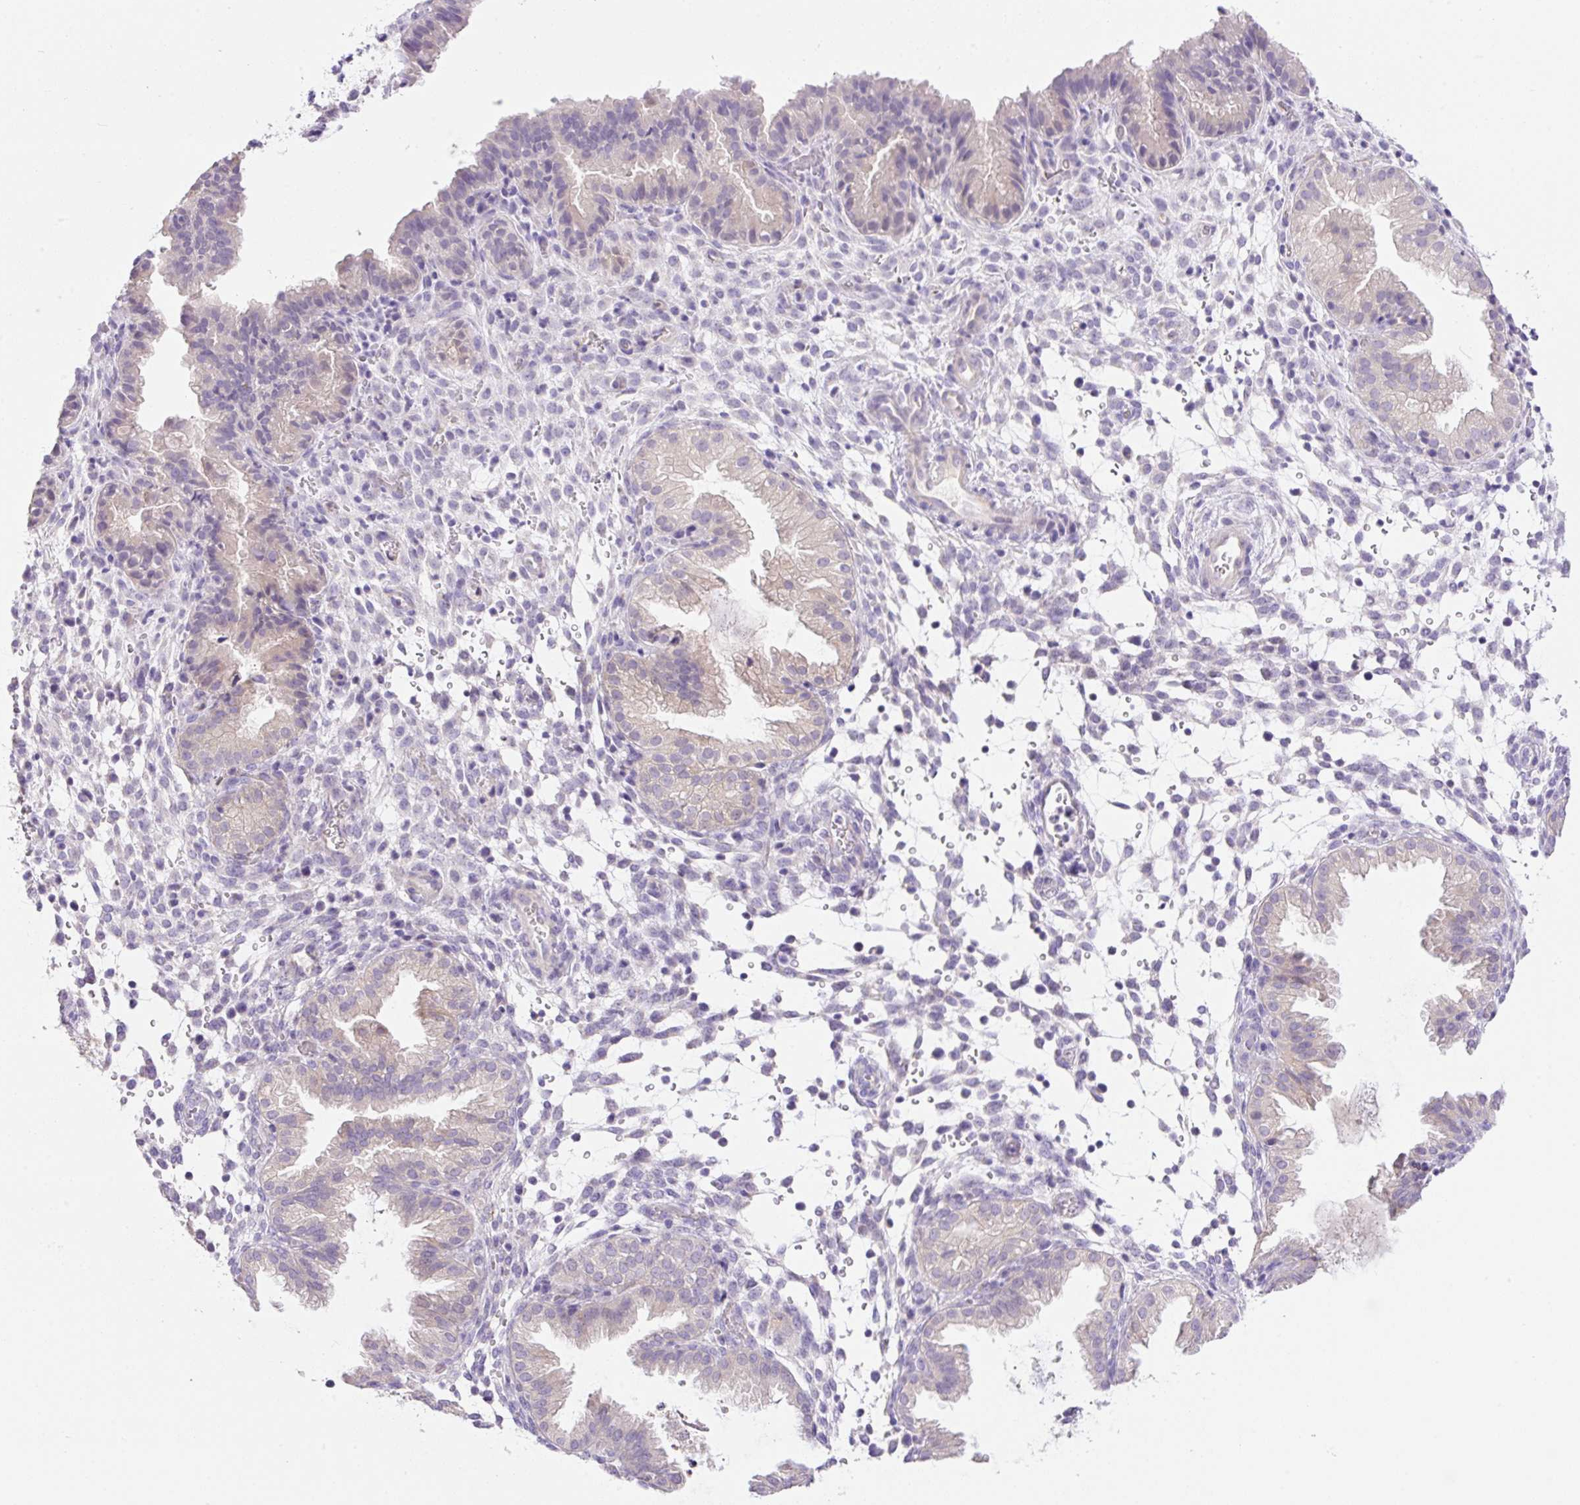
{"staining": {"intensity": "negative", "quantity": "none", "location": "none"}, "tissue": "endometrium", "cell_type": "Cells in endometrial stroma", "image_type": "normal", "snomed": [{"axis": "morphology", "description": "Normal tissue, NOS"}, {"axis": "topography", "description": "Endometrium"}], "caption": "IHC micrograph of unremarkable human endometrium stained for a protein (brown), which exhibits no positivity in cells in endometrial stroma. Nuclei are stained in blue.", "gene": "NDST3", "patient": {"sex": "female", "age": 33}}